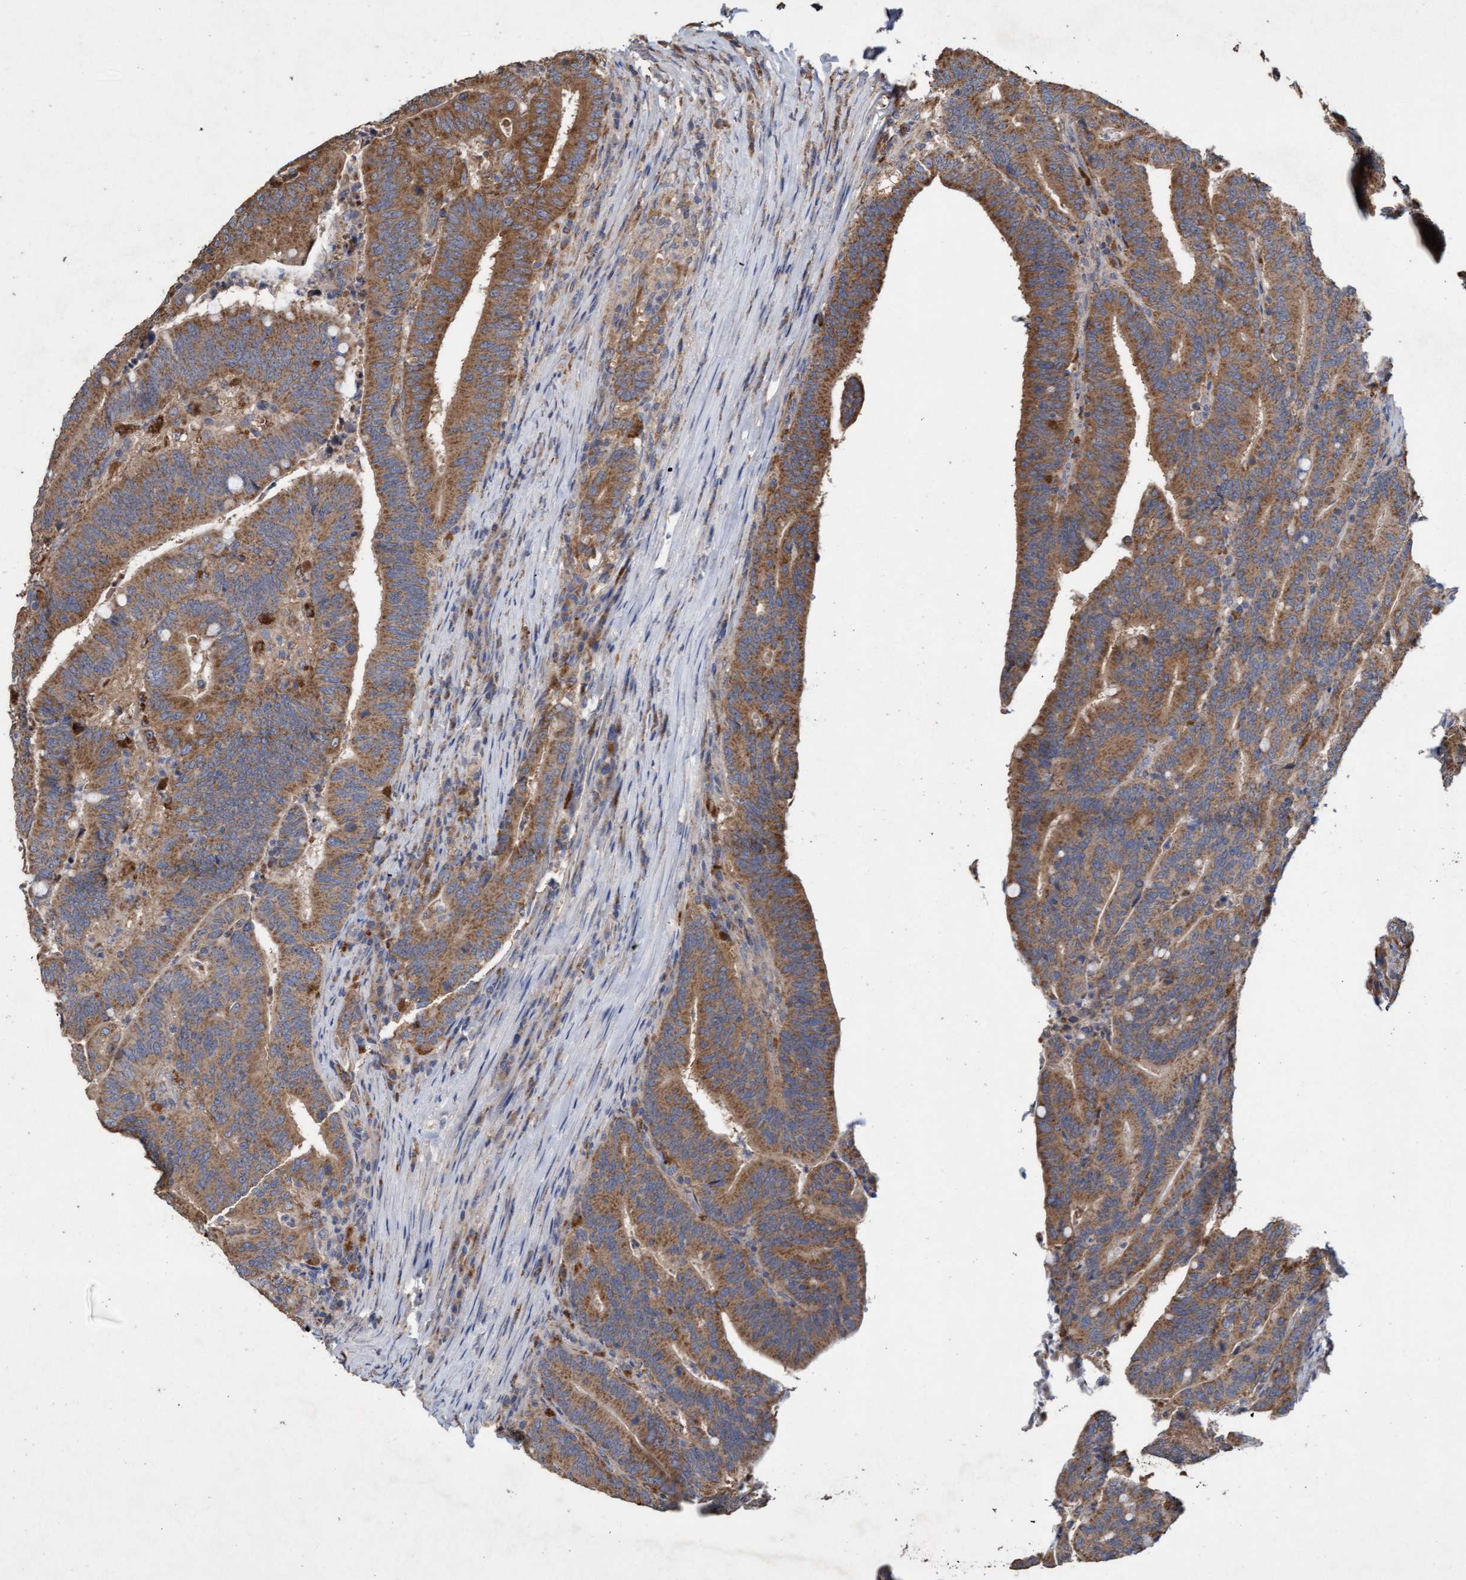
{"staining": {"intensity": "moderate", "quantity": ">75%", "location": "cytoplasmic/membranous"}, "tissue": "colorectal cancer", "cell_type": "Tumor cells", "image_type": "cancer", "snomed": [{"axis": "morphology", "description": "Adenocarcinoma, NOS"}, {"axis": "topography", "description": "Colon"}], "caption": "A photomicrograph showing moderate cytoplasmic/membranous staining in approximately >75% of tumor cells in colorectal adenocarcinoma, as visualized by brown immunohistochemical staining.", "gene": "ATPAF2", "patient": {"sex": "female", "age": 66}}